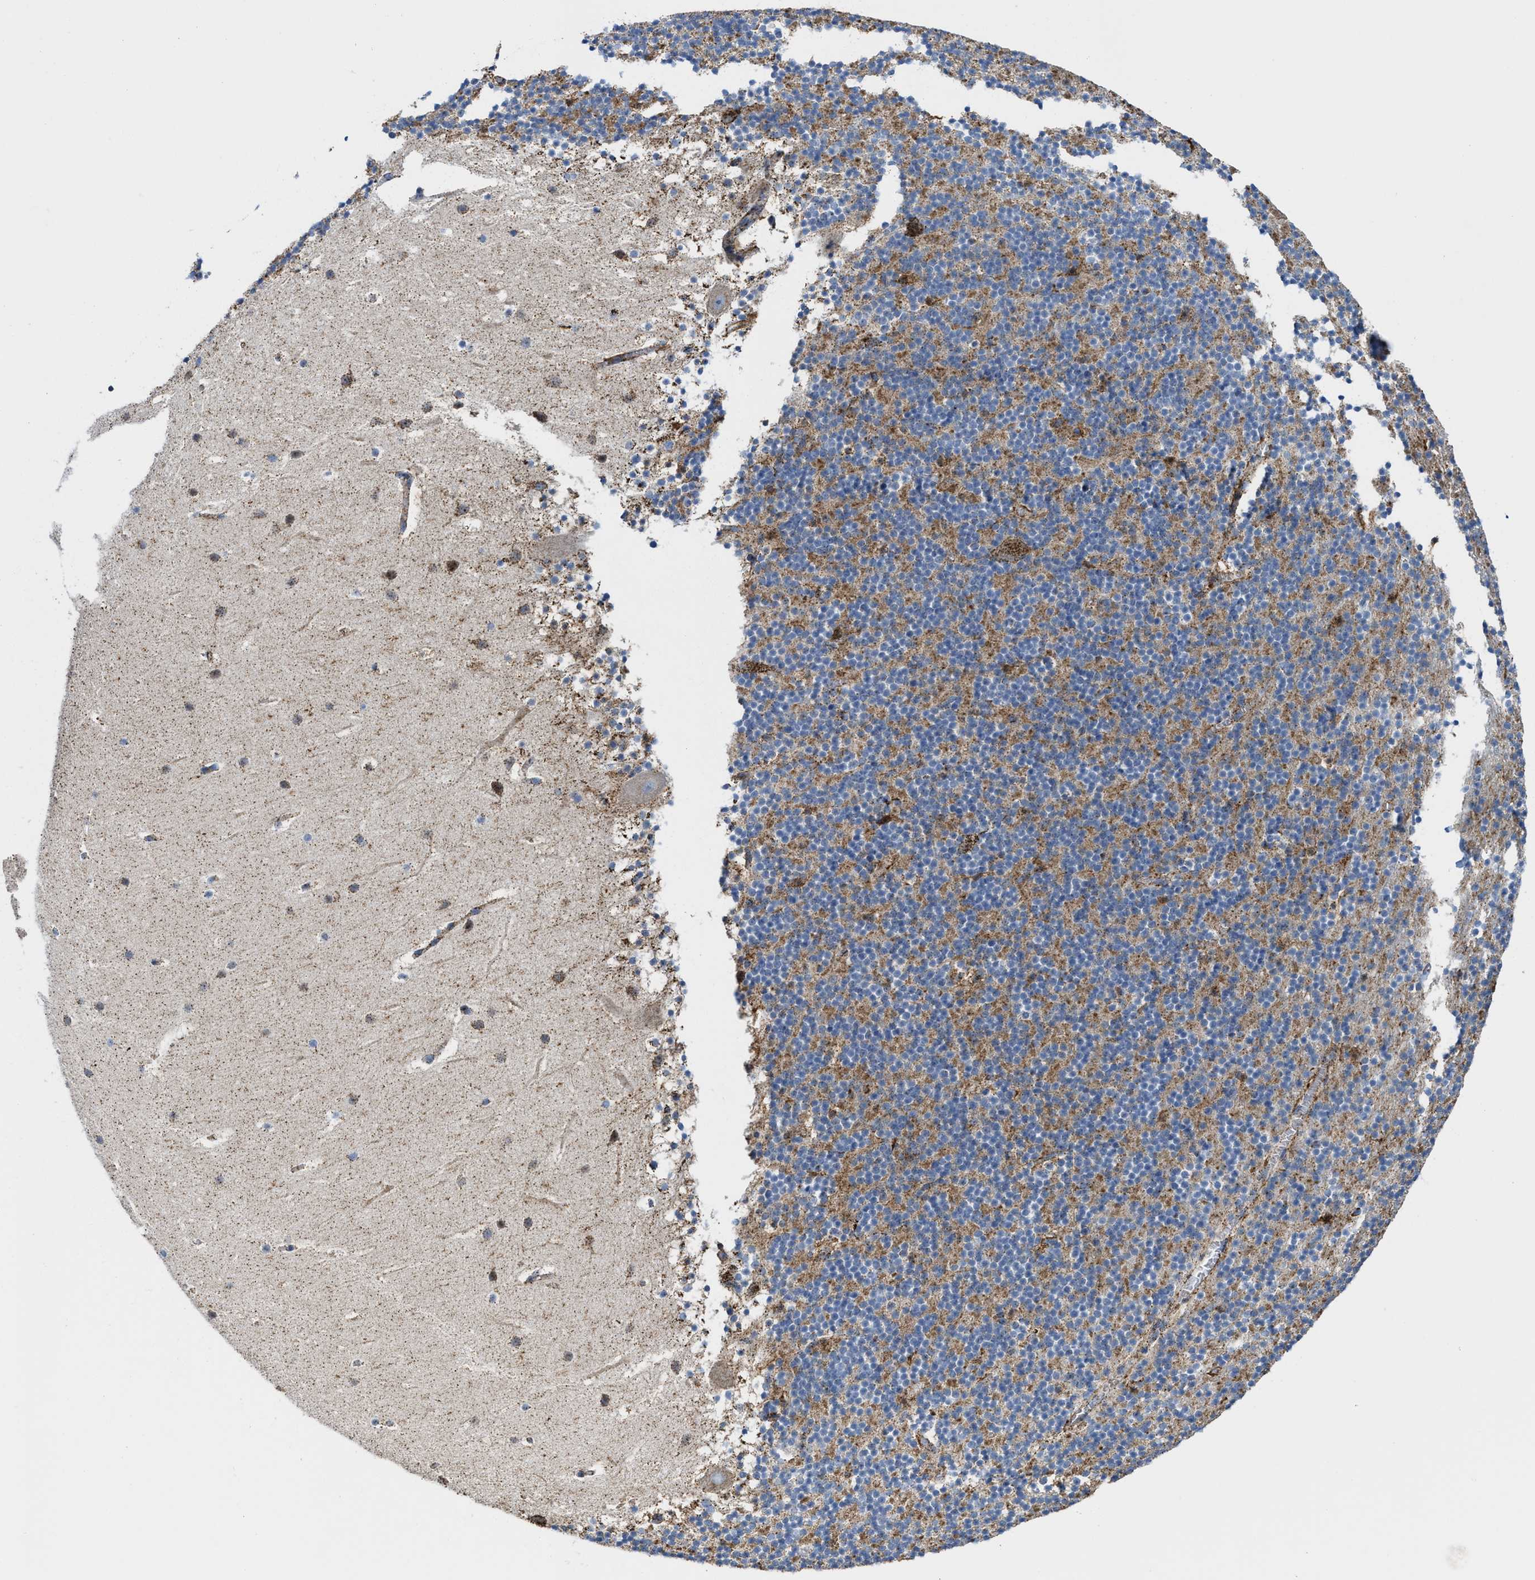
{"staining": {"intensity": "moderate", "quantity": "25%-75%", "location": "cytoplasmic/membranous"}, "tissue": "cerebellum", "cell_type": "Cells in granular layer", "image_type": "normal", "snomed": [{"axis": "morphology", "description": "Normal tissue, NOS"}, {"axis": "topography", "description": "Cerebellum"}], "caption": "Benign cerebellum shows moderate cytoplasmic/membranous staining in about 25%-75% of cells in granular layer.", "gene": "ALDH1B1", "patient": {"sex": "male", "age": 45}}